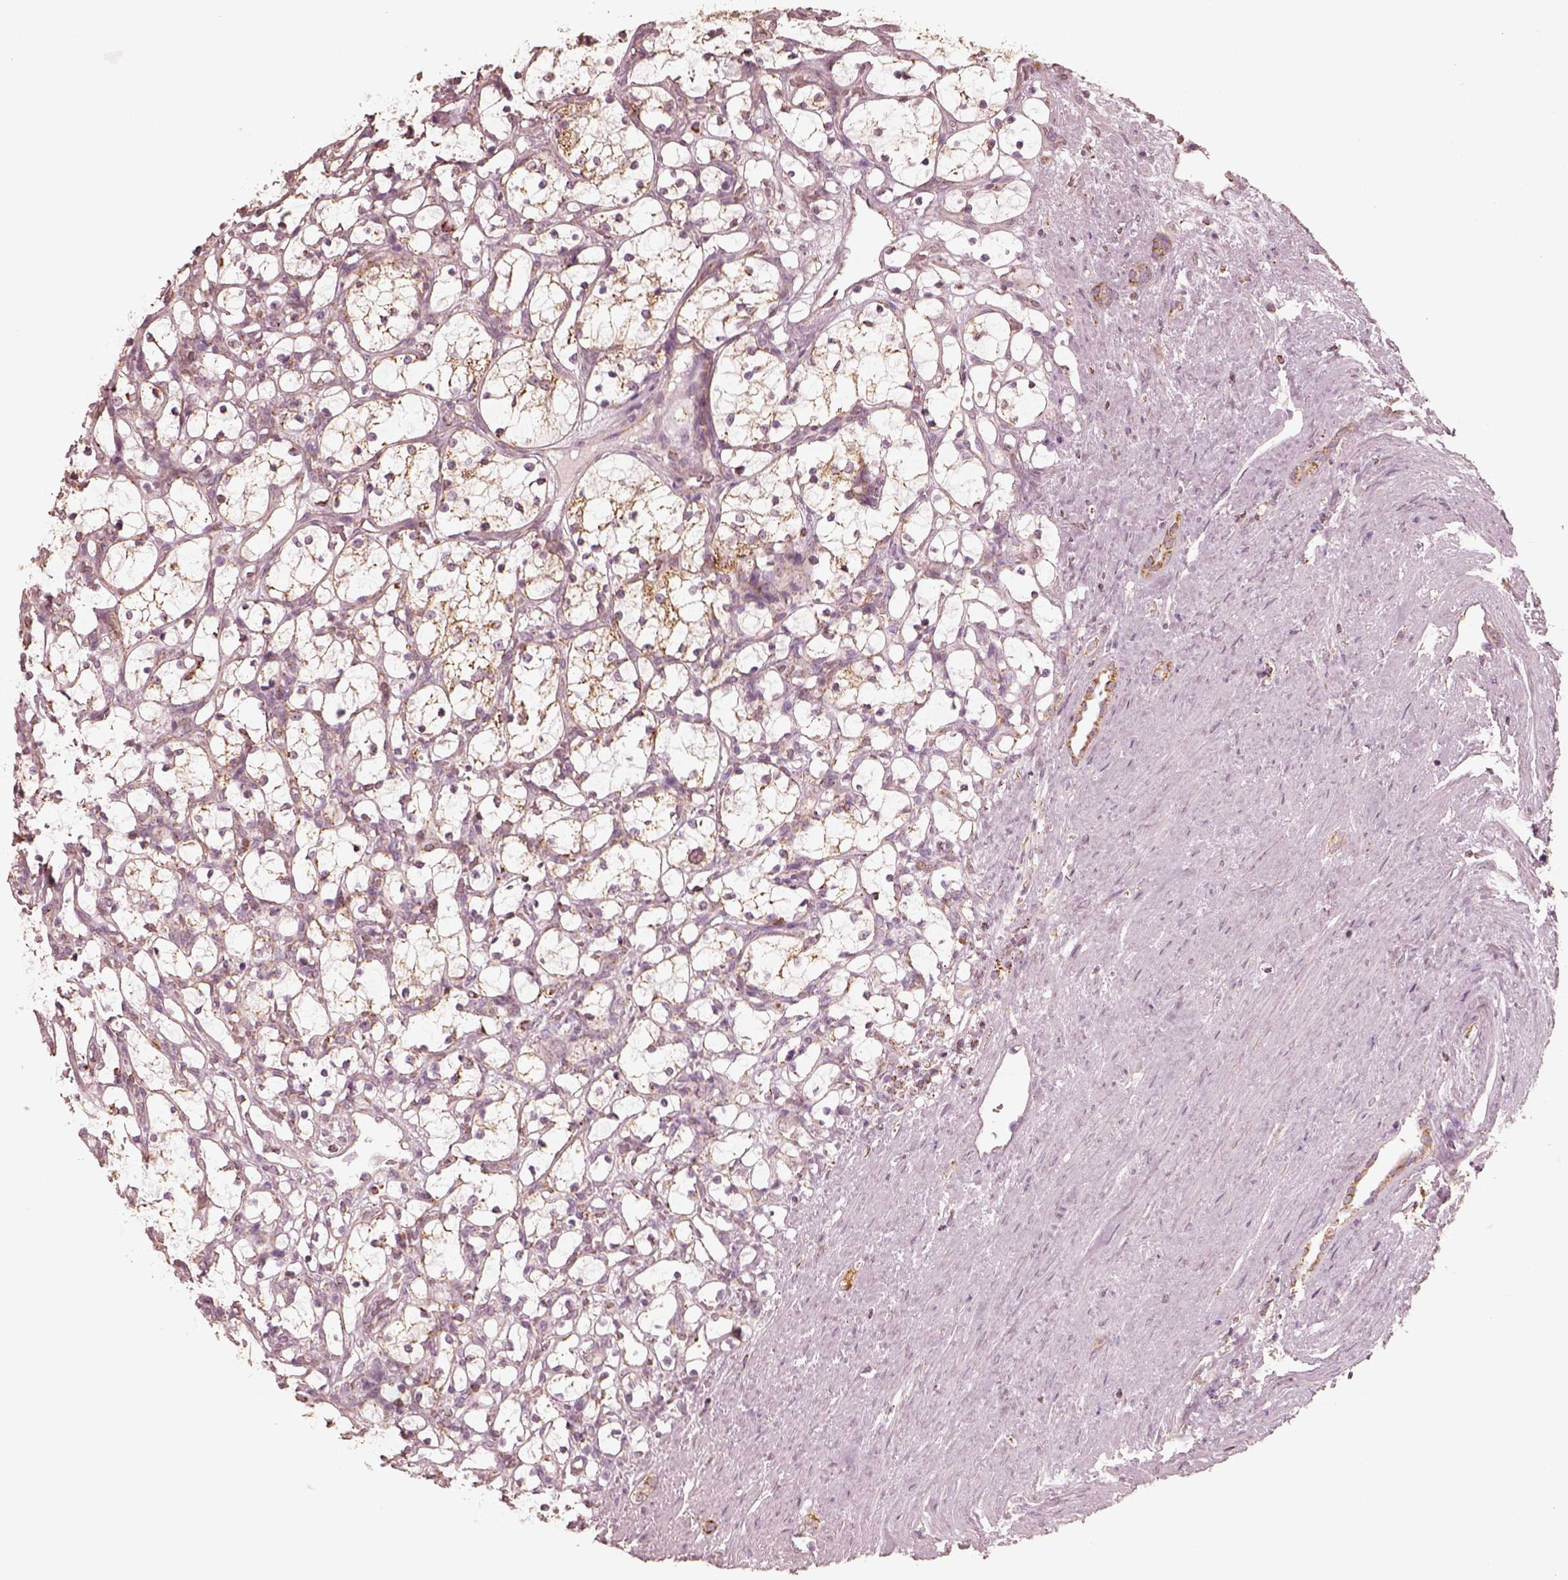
{"staining": {"intensity": "moderate", "quantity": ">75%", "location": "cytoplasmic/membranous"}, "tissue": "renal cancer", "cell_type": "Tumor cells", "image_type": "cancer", "snomed": [{"axis": "morphology", "description": "Adenocarcinoma, NOS"}, {"axis": "topography", "description": "Kidney"}], "caption": "This is an image of IHC staining of adenocarcinoma (renal), which shows moderate staining in the cytoplasmic/membranous of tumor cells.", "gene": "ENTPD6", "patient": {"sex": "female", "age": 69}}